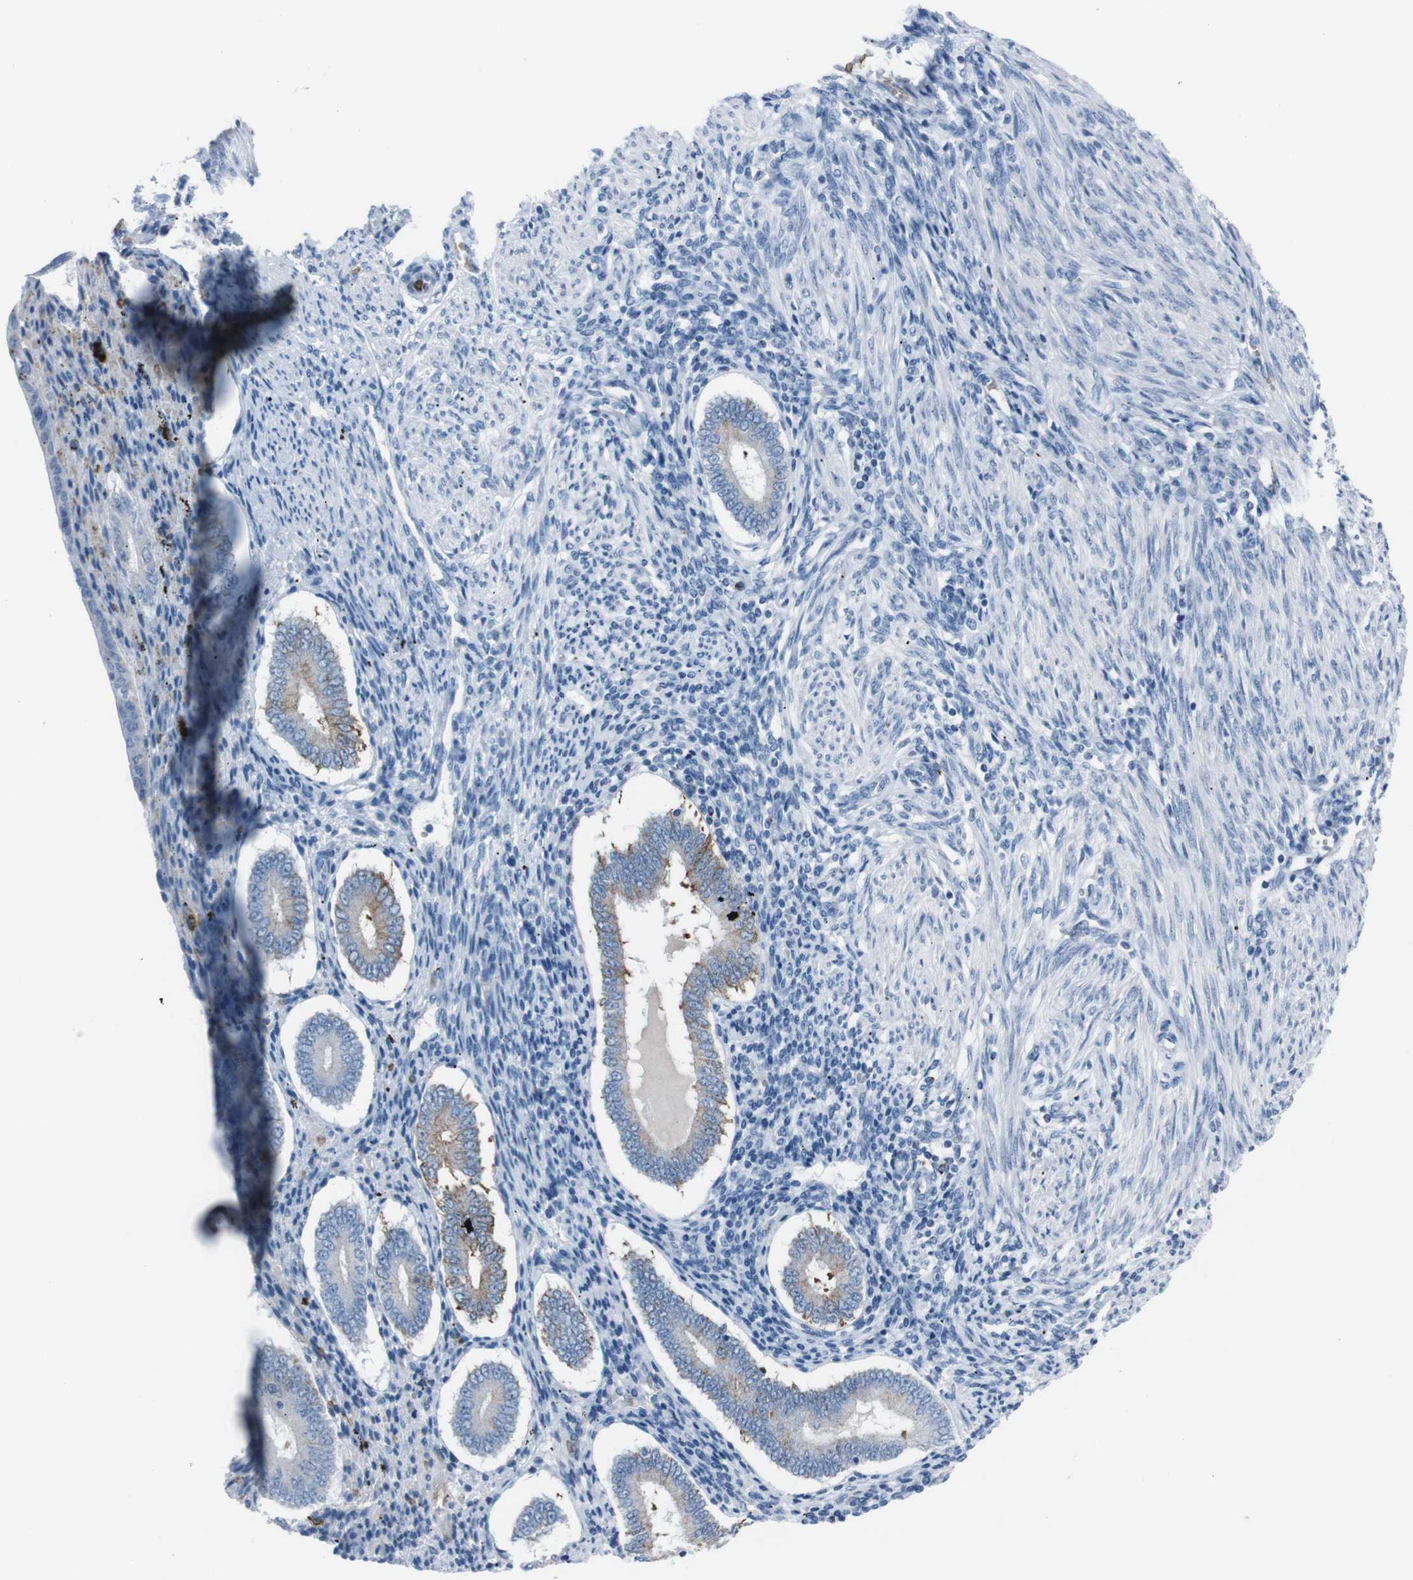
{"staining": {"intensity": "negative", "quantity": "none", "location": "none"}, "tissue": "endometrium", "cell_type": "Cells in endometrial stroma", "image_type": "normal", "snomed": [{"axis": "morphology", "description": "Normal tissue, NOS"}, {"axis": "topography", "description": "Endometrium"}], "caption": "A photomicrograph of human endometrium is negative for staining in cells in endometrial stroma. (DAB immunohistochemistry (IHC) visualized using brightfield microscopy, high magnification).", "gene": "ST6GAL1", "patient": {"sex": "female", "age": 42}}